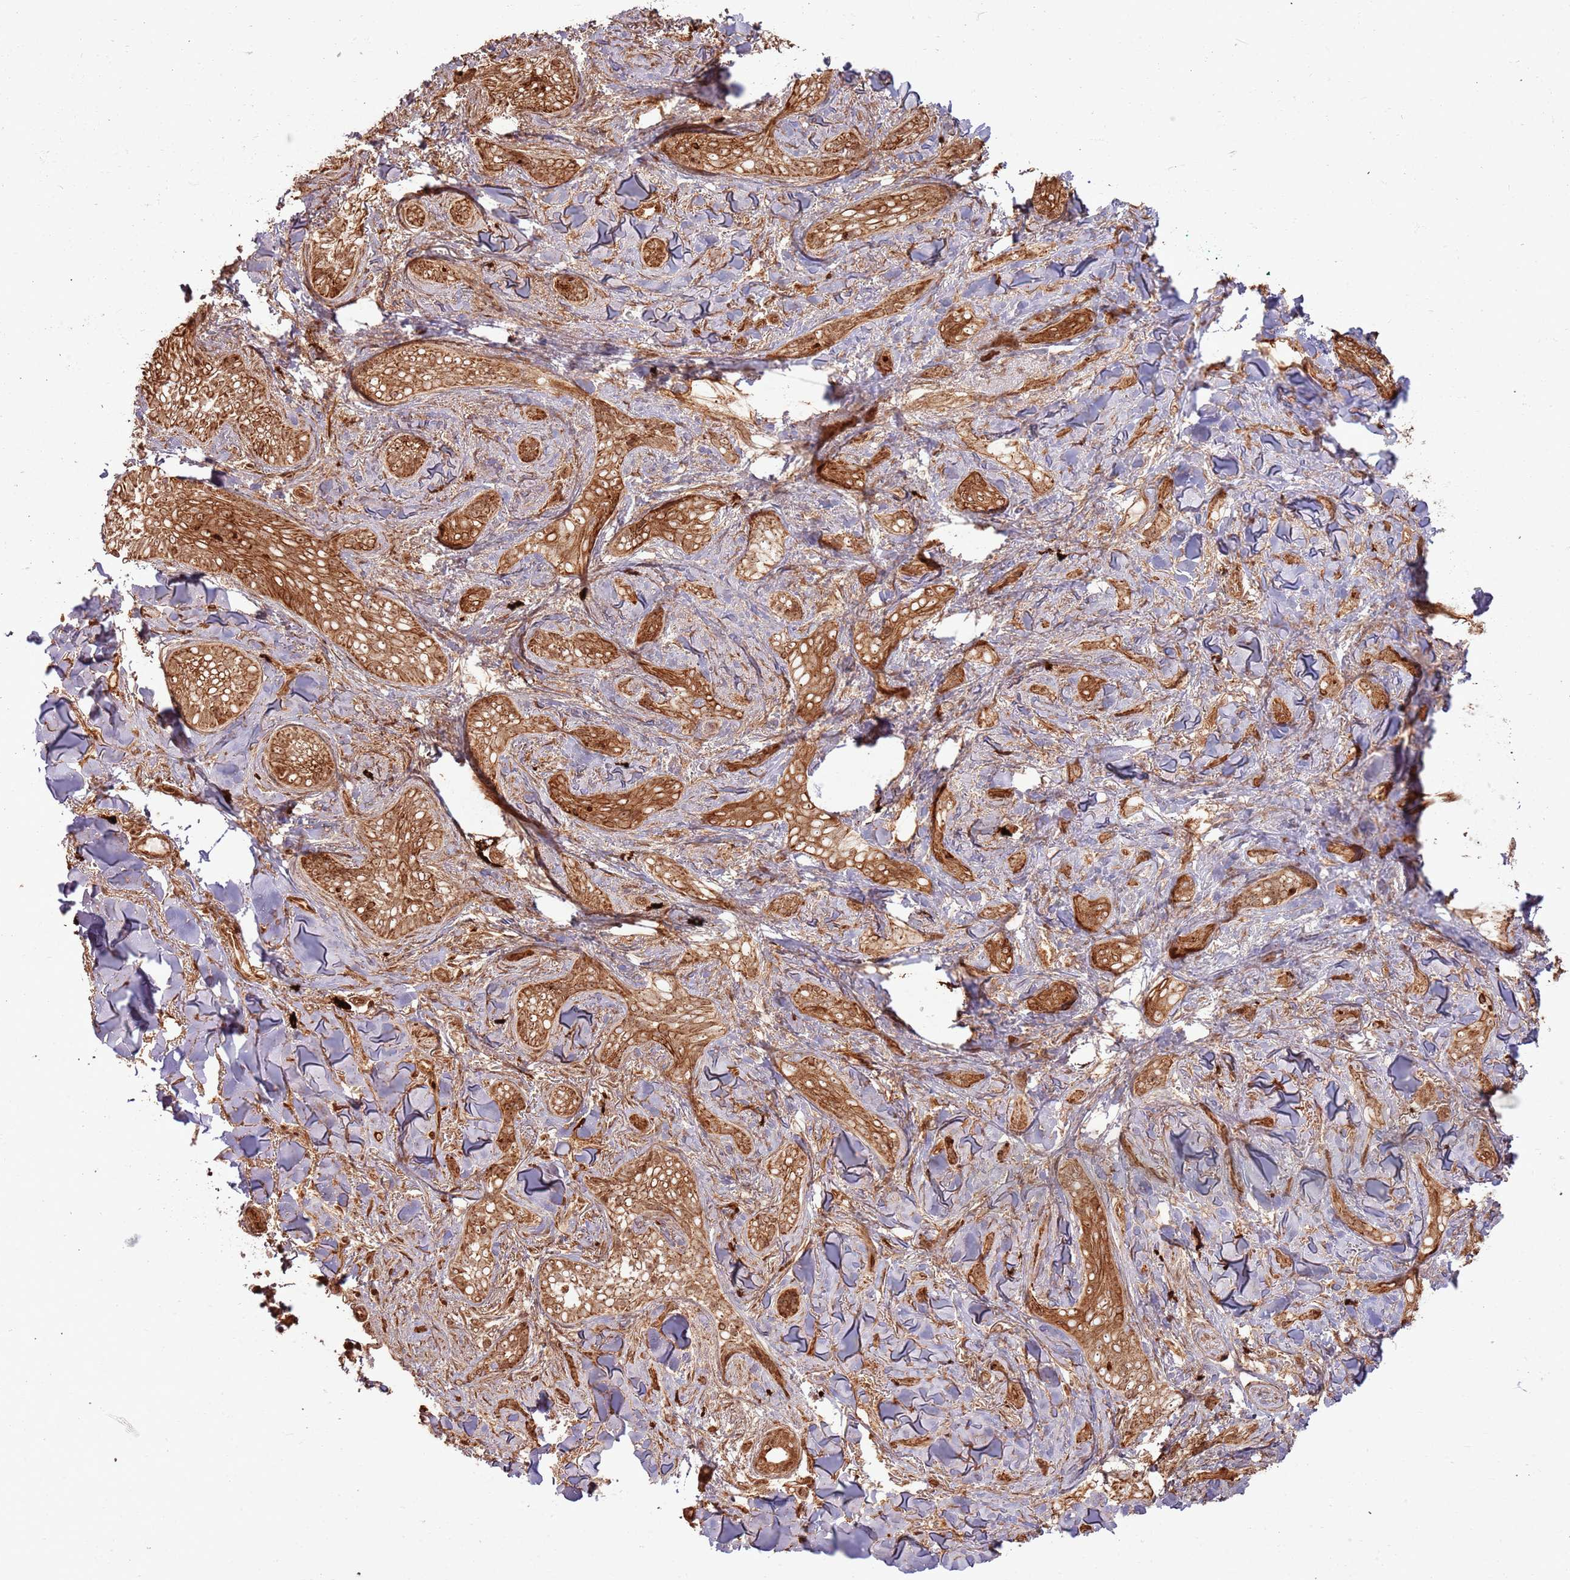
{"staining": {"intensity": "moderate", "quantity": ">75%", "location": "cytoplasmic/membranous"}, "tissue": "skin cancer", "cell_type": "Tumor cells", "image_type": "cancer", "snomed": [{"axis": "morphology", "description": "Basal cell carcinoma"}, {"axis": "topography", "description": "Skin"}], "caption": "Skin cancer stained for a protein demonstrates moderate cytoplasmic/membranous positivity in tumor cells. The staining was performed using DAB (3,3'-diaminobenzidine) to visualize the protein expression in brown, while the nuclei were stained in blue with hematoxylin (Magnification: 20x).", "gene": "TBC1D13", "patient": {"sex": "female", "age": 55}}